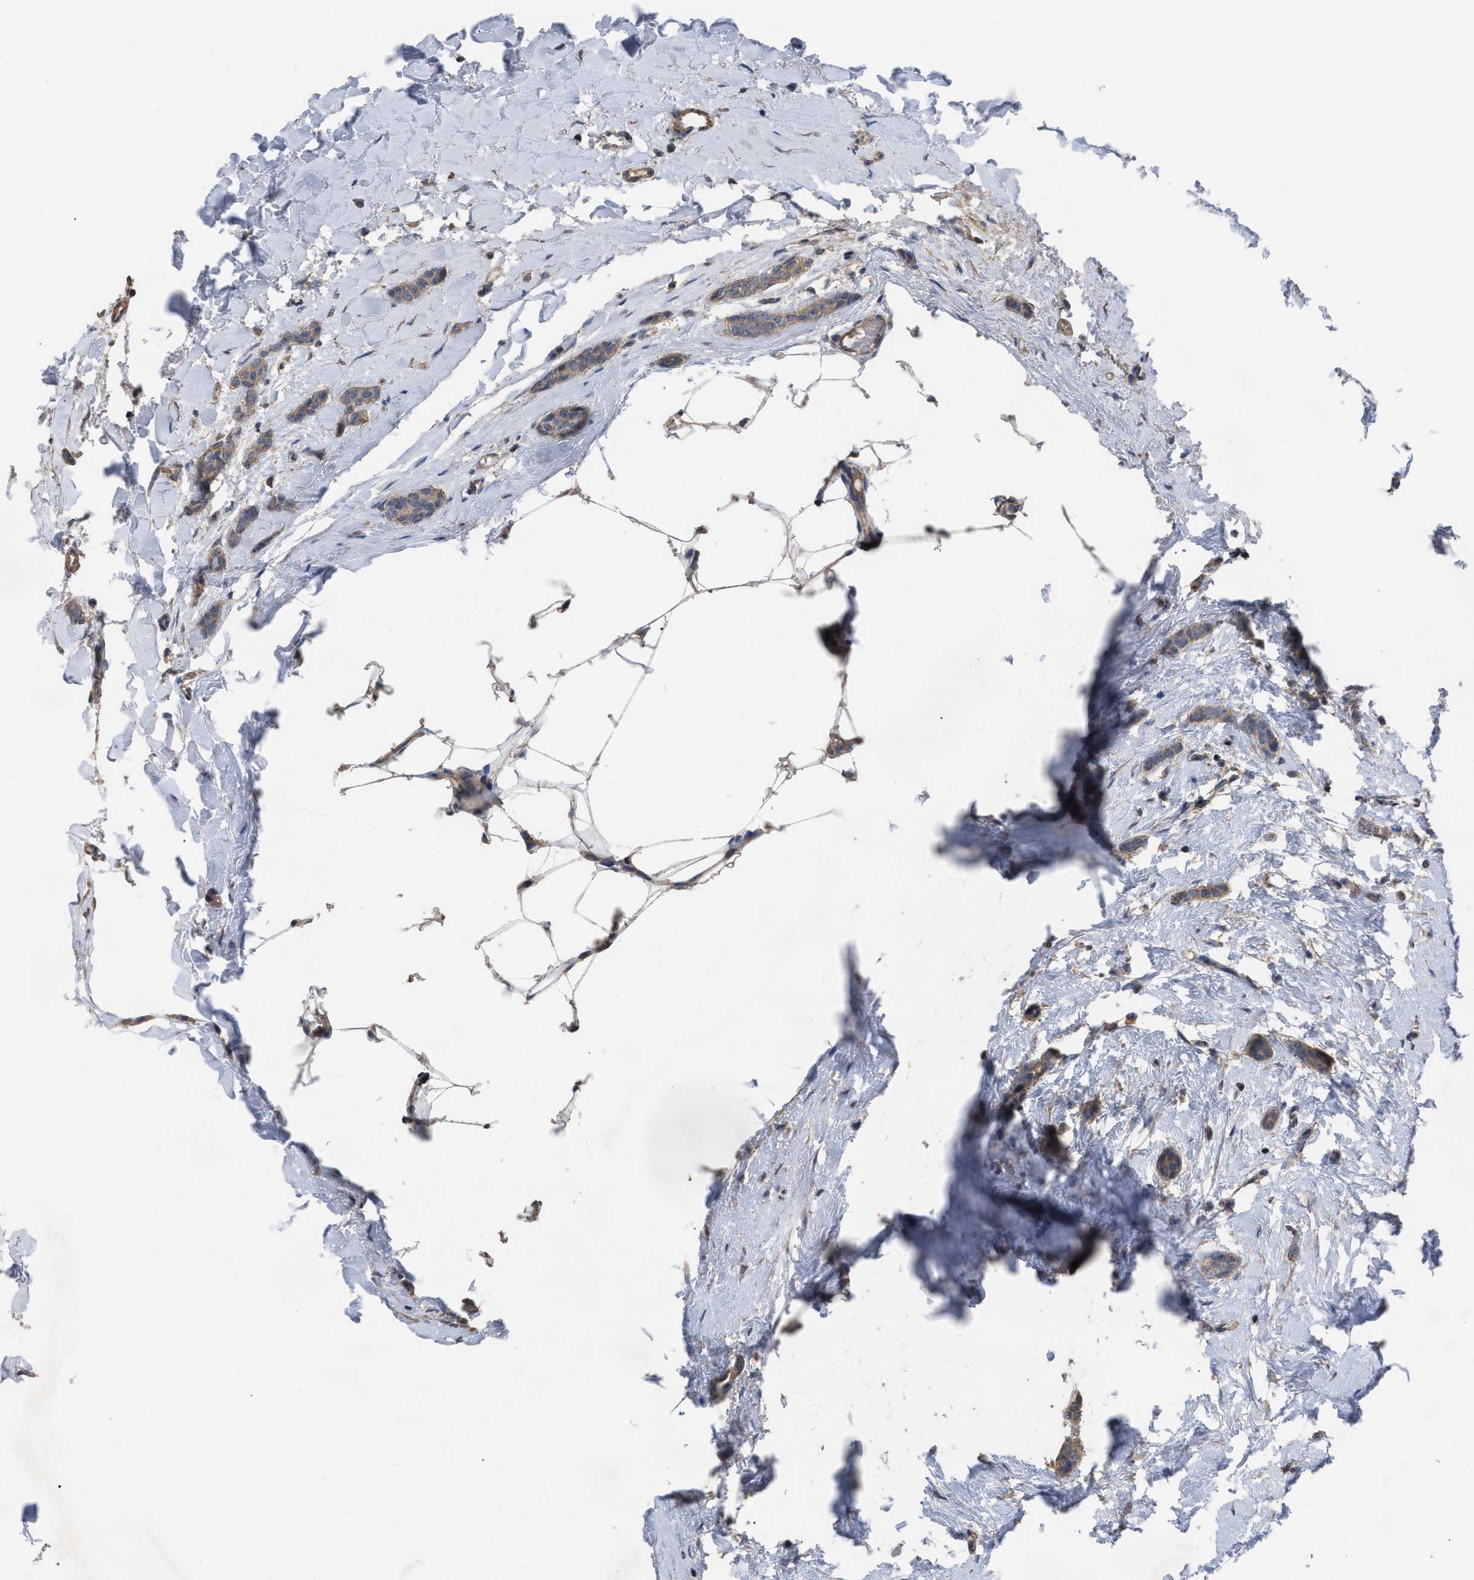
{"staining": {"intensity": "weak", "quantity": ">75%", "location": "cytoplasmic/membranous"}, "tissue": "breast cancer", "cell_type": "Tumor cells", "image_type": "cancer", "snomed": [{"axis": "morphology", "description": "Lobular carcinoma"}, {"axis": "topography", "description": "Skin"}, {"axis": "topography", "description": "Breast"}], "caption": "DAB (3,3'-diaminobenzidine) immunohistochemical staining of human lobular carcinoma (breast) demonstrates weak cytoplasmic/membranous protein expression in approximately >75% of tumor cells. (IHC, brightfield microscopy, high magnification).", "gene": "BTN2A1", "patient": {"sex": "female", "age": 46}}